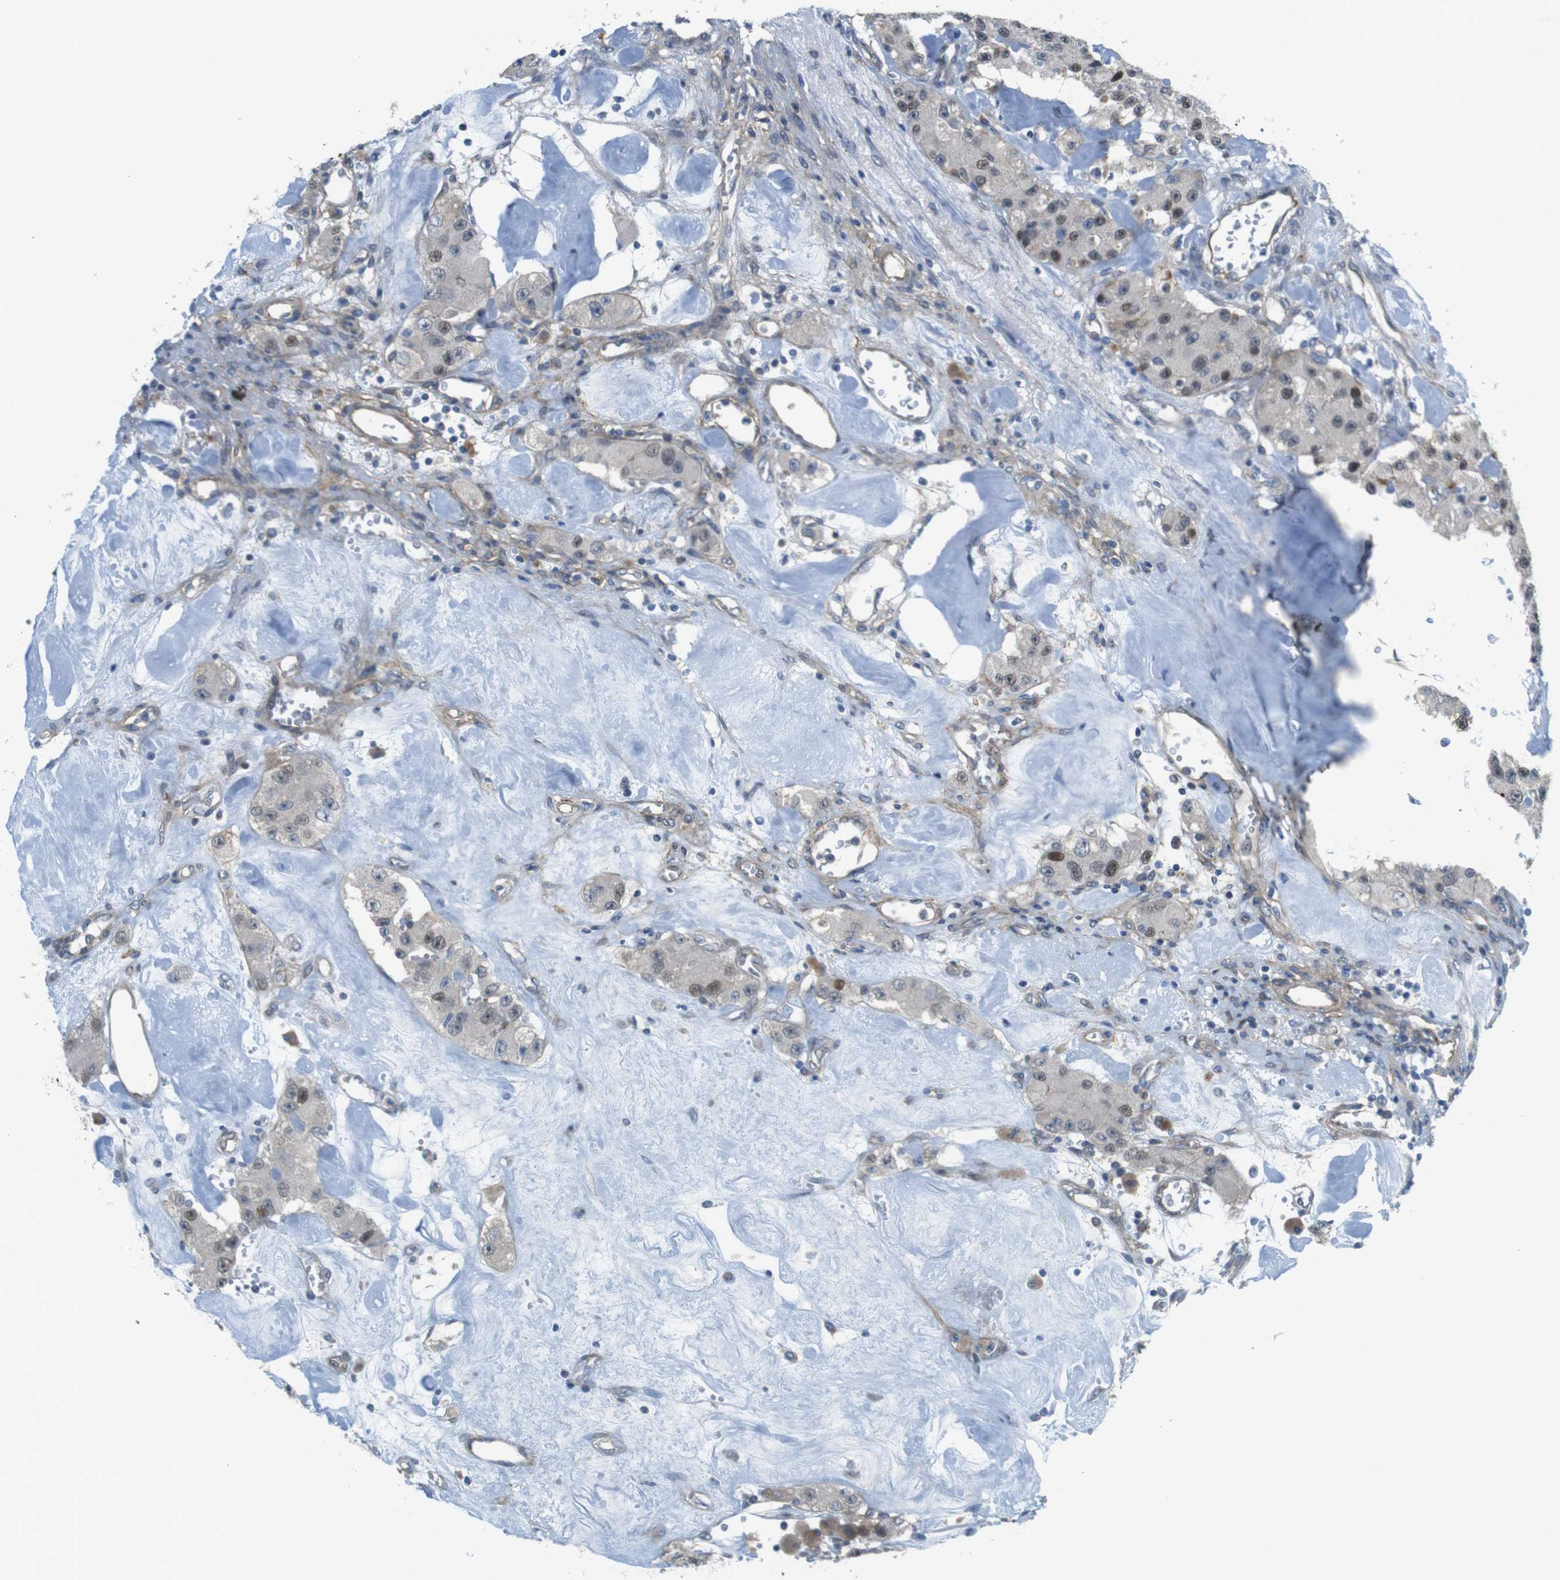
{"staining": {"intensity": "weak", "quantity": "25%-75%", "location": "nuclear"}, "tissue": "carcinoid", "cell_type": "Tumor cells", "image_type": "cancer", "snomed": [{"axis": "morphology", "description": "Carcinoid, malignant, NOS"}, {"axis": "topography", "description": "Pancreas"}], "caption": "About 25%-75% of tumor cells in malignant carcinoid display weak nuclear protein positivity as visualized by brown immunohistochemical staining.", "gene": "ABHD15", "patient": {"sex": "male", "age": 41}}